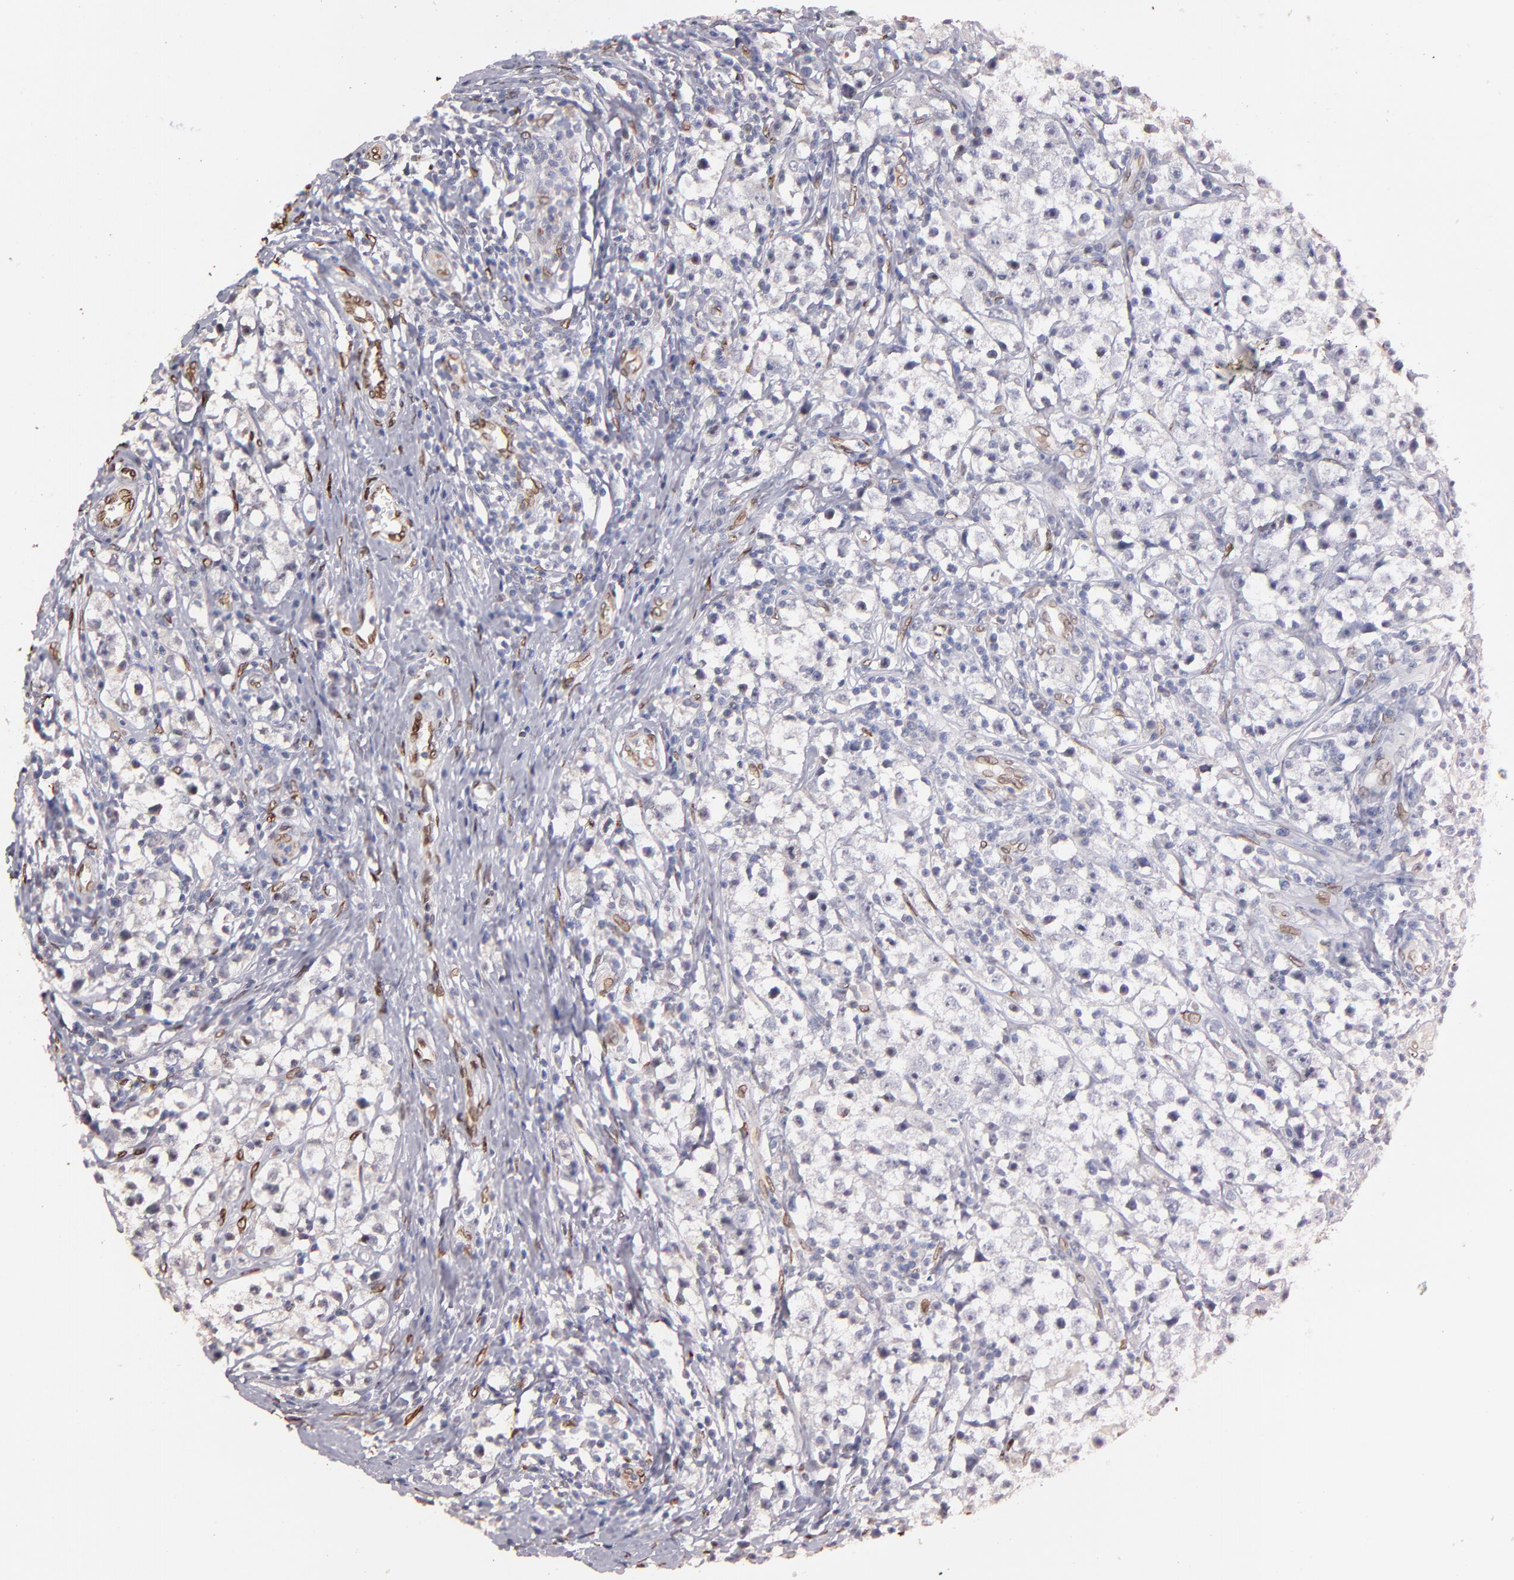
{"staining": {"intensity": "negative", "quantity": "none", "location": "none"}, "tissue": "testis cancer", "cell_type": "Tumor cells", "image_type": "cancer", "snomed": [{"axis": "morphology", "description": "Seminoma, NOS"}, {"axis": "topography", "description": "Testis"}], "caption": "Image shows no protein staining in tumor cells of testis seminoma tissue.", "gene": "PUM3", "patient": {"sex": "male", "age": 35}}